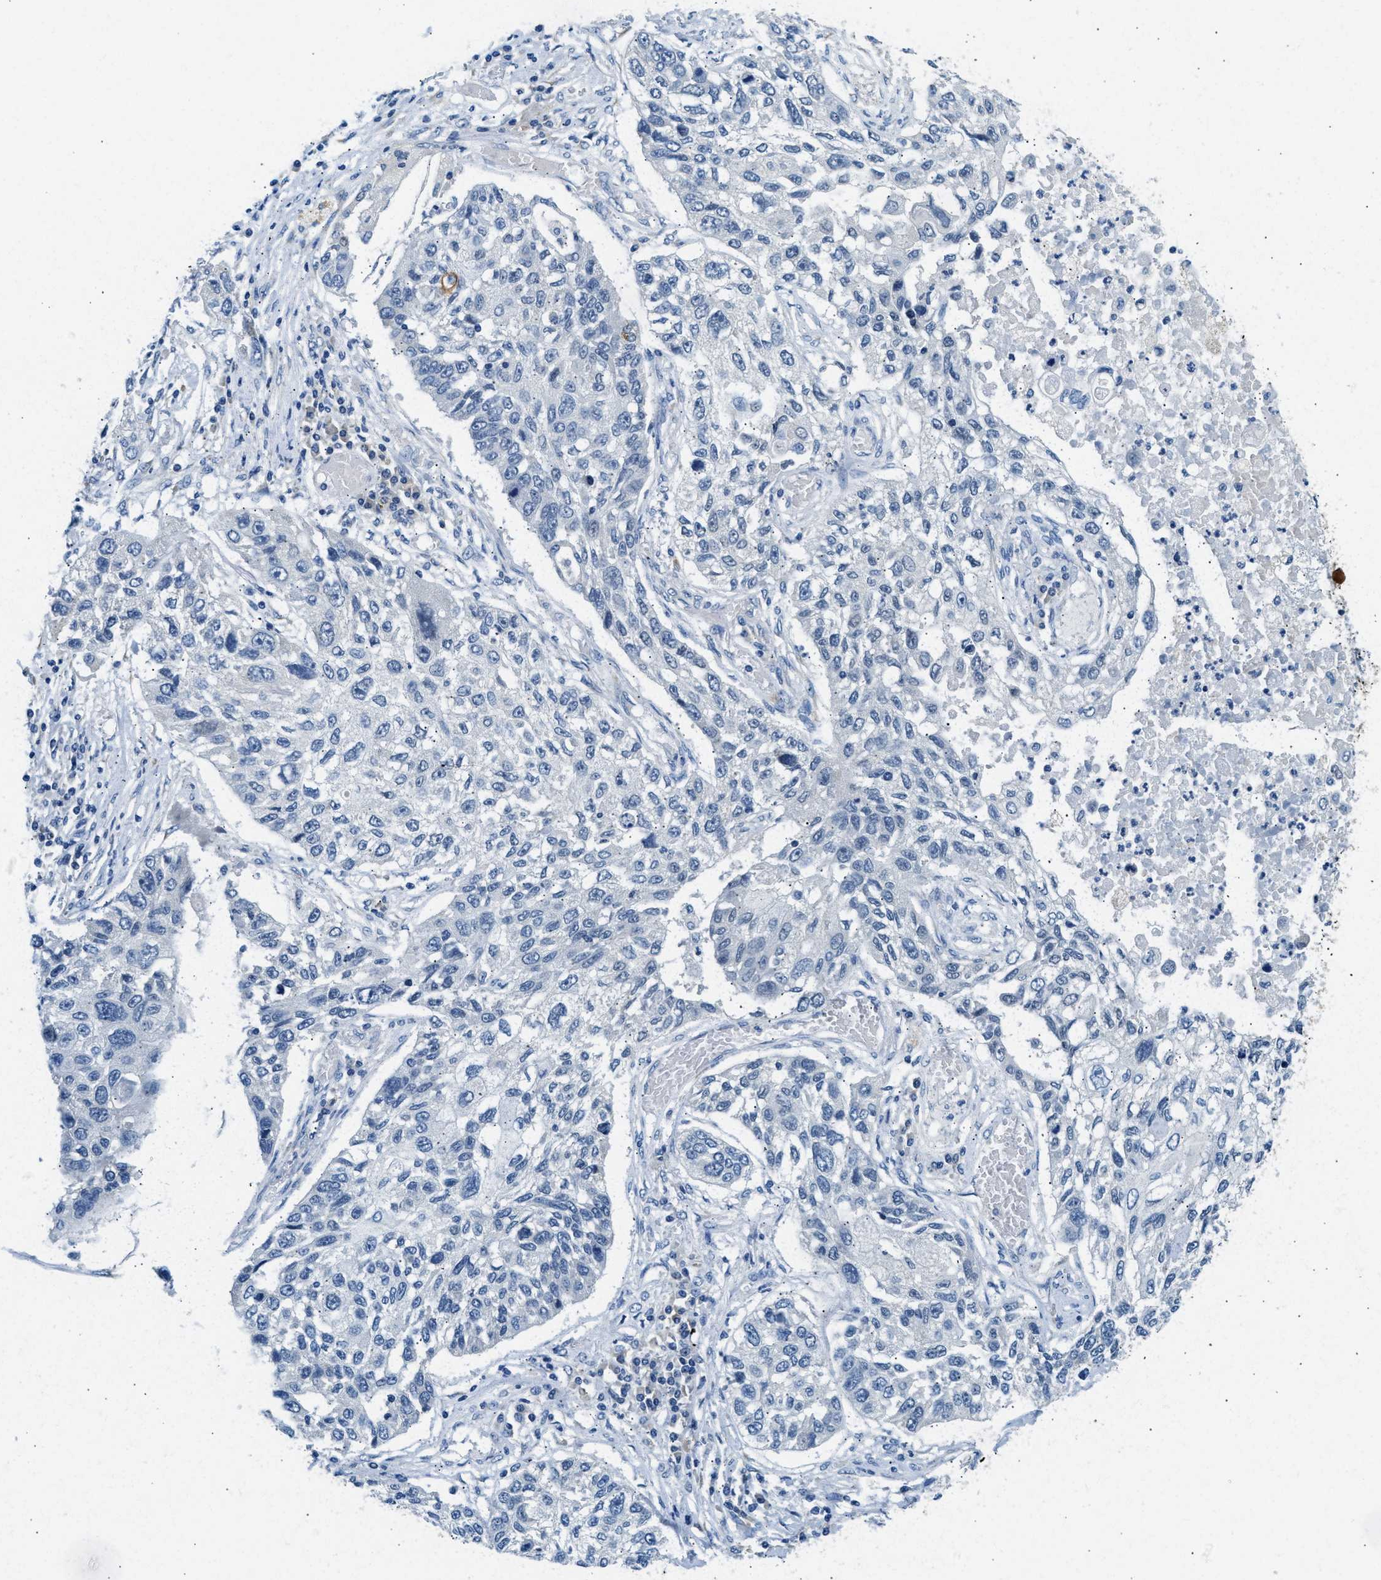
{"staining": {"intensity": "negative", "quantity": "none", "location": "none"}, "tissue": "lung cancer", "cell_type": "Tumor cells", "image_type": "cancer", "snomed": [{"axis": "morphology", "description": "Squamous cell carcinoma, NOS"}, {"axis": "topography", "description": "Lung"}], "caption": "The immunohistochemistry photomicrograph has no significant positivity in tumor cells of squamous cell carcinoma (lung) tissue. The staining was performed using DAB to visualize the protein expression in brown, while the nuclei were stained in blue with hematoxylin (Magnification: 20x).", "gene": "CLDN18", "patient": {"sex": "male", "age": 71}}